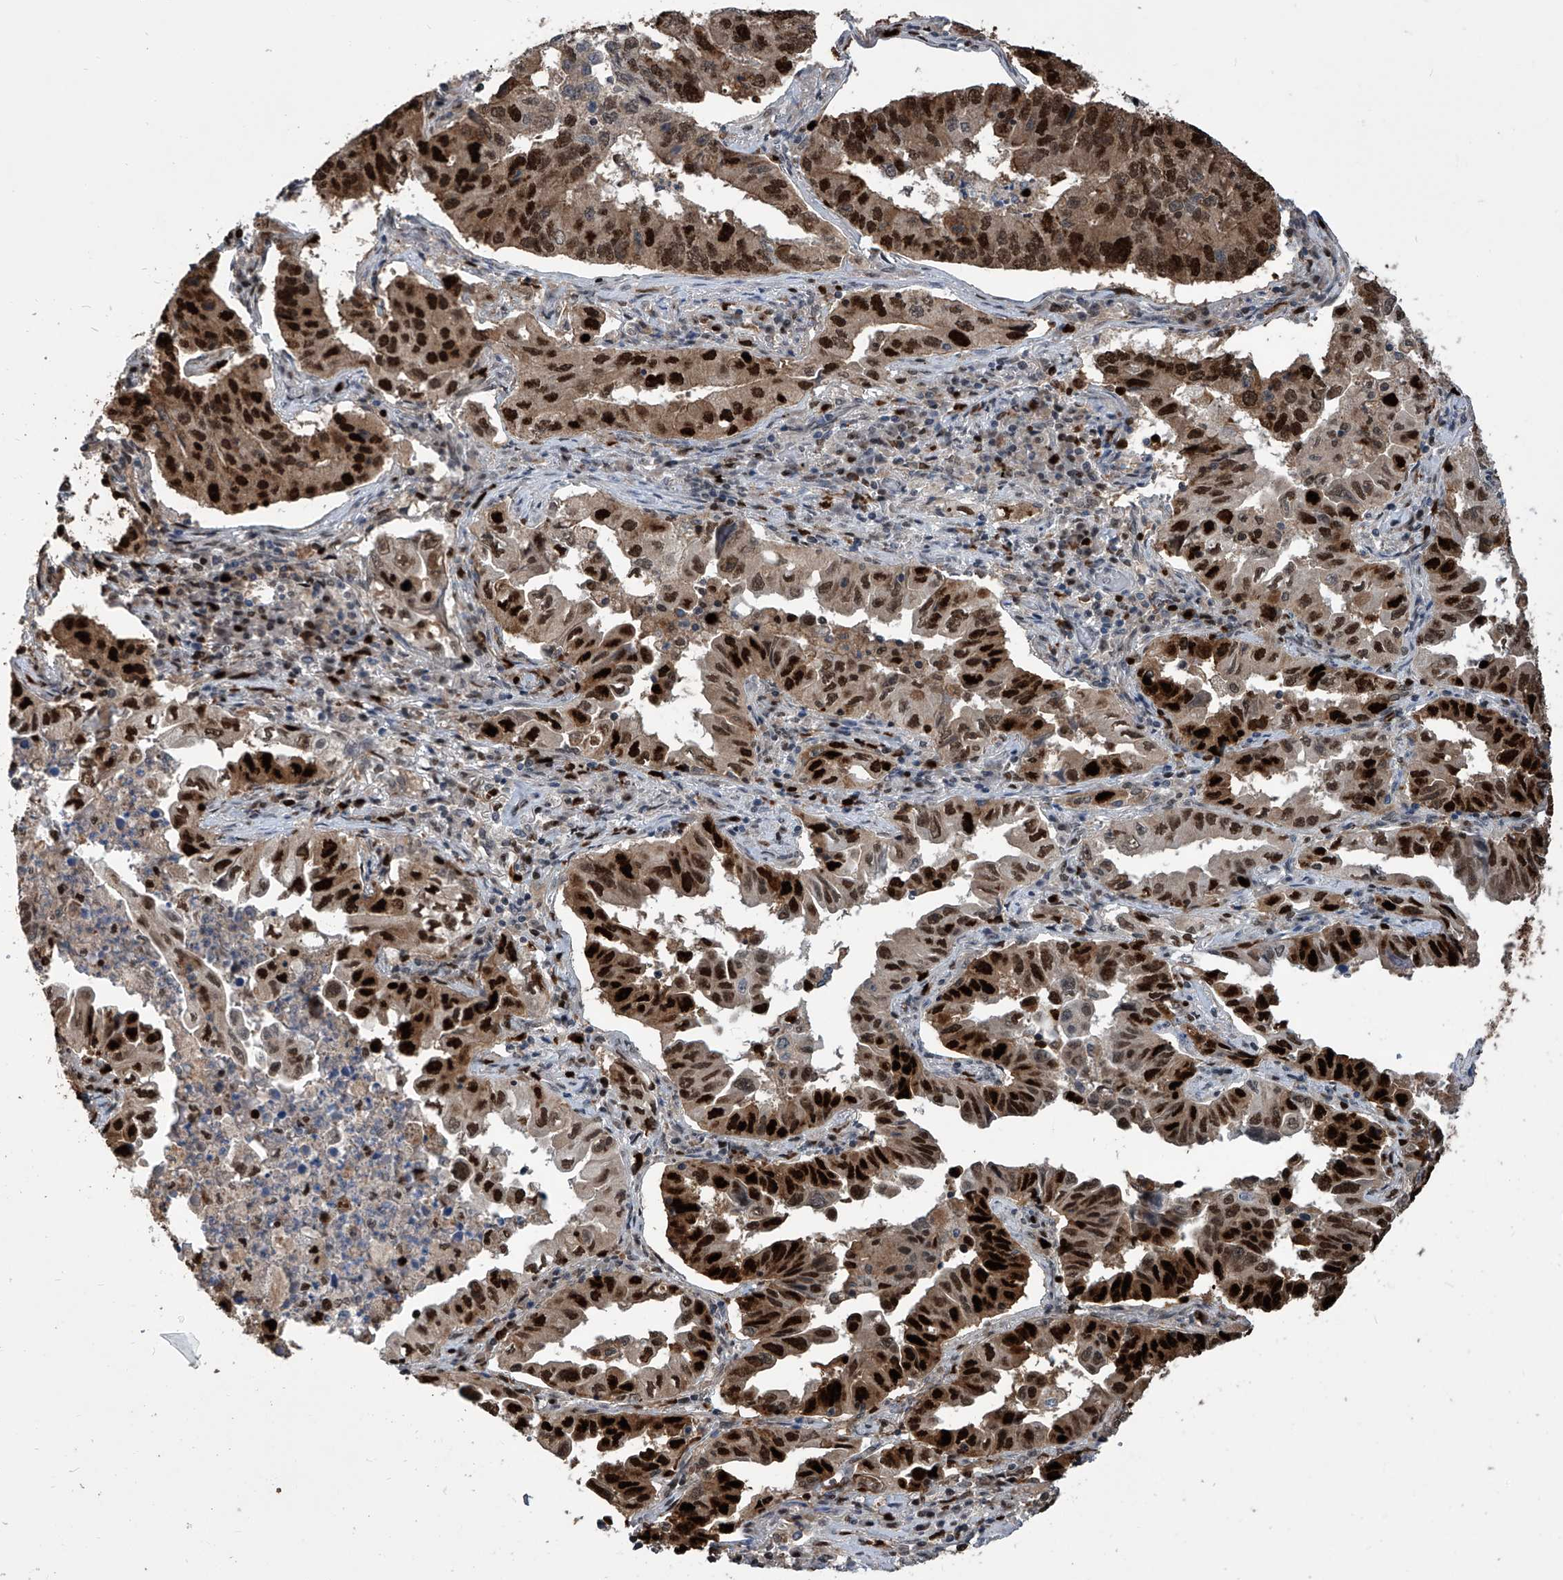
{"staining": {"intensity": "strong", "quantity": ">75%", "location": "cytoplasmic/membranous,nuclear"}, "tissue": "lung cancer", "cell_type": "Tumor cells", "image_type": "cancer", "snomed": [{"axis": "morphology", "description": "Adenocarcinoma, NOS"}, {"axis": "topography", "description": "Lung"}], "caption": "Human lung cancer (adenocarcinoma) stained for a protein (brown) displays strong cytoplasmic/membranous and nuclear positive positivity in approximately >75% of tumor cells.", "gene": "PCNA", "patient": {"sex": "female", "age": 51}}